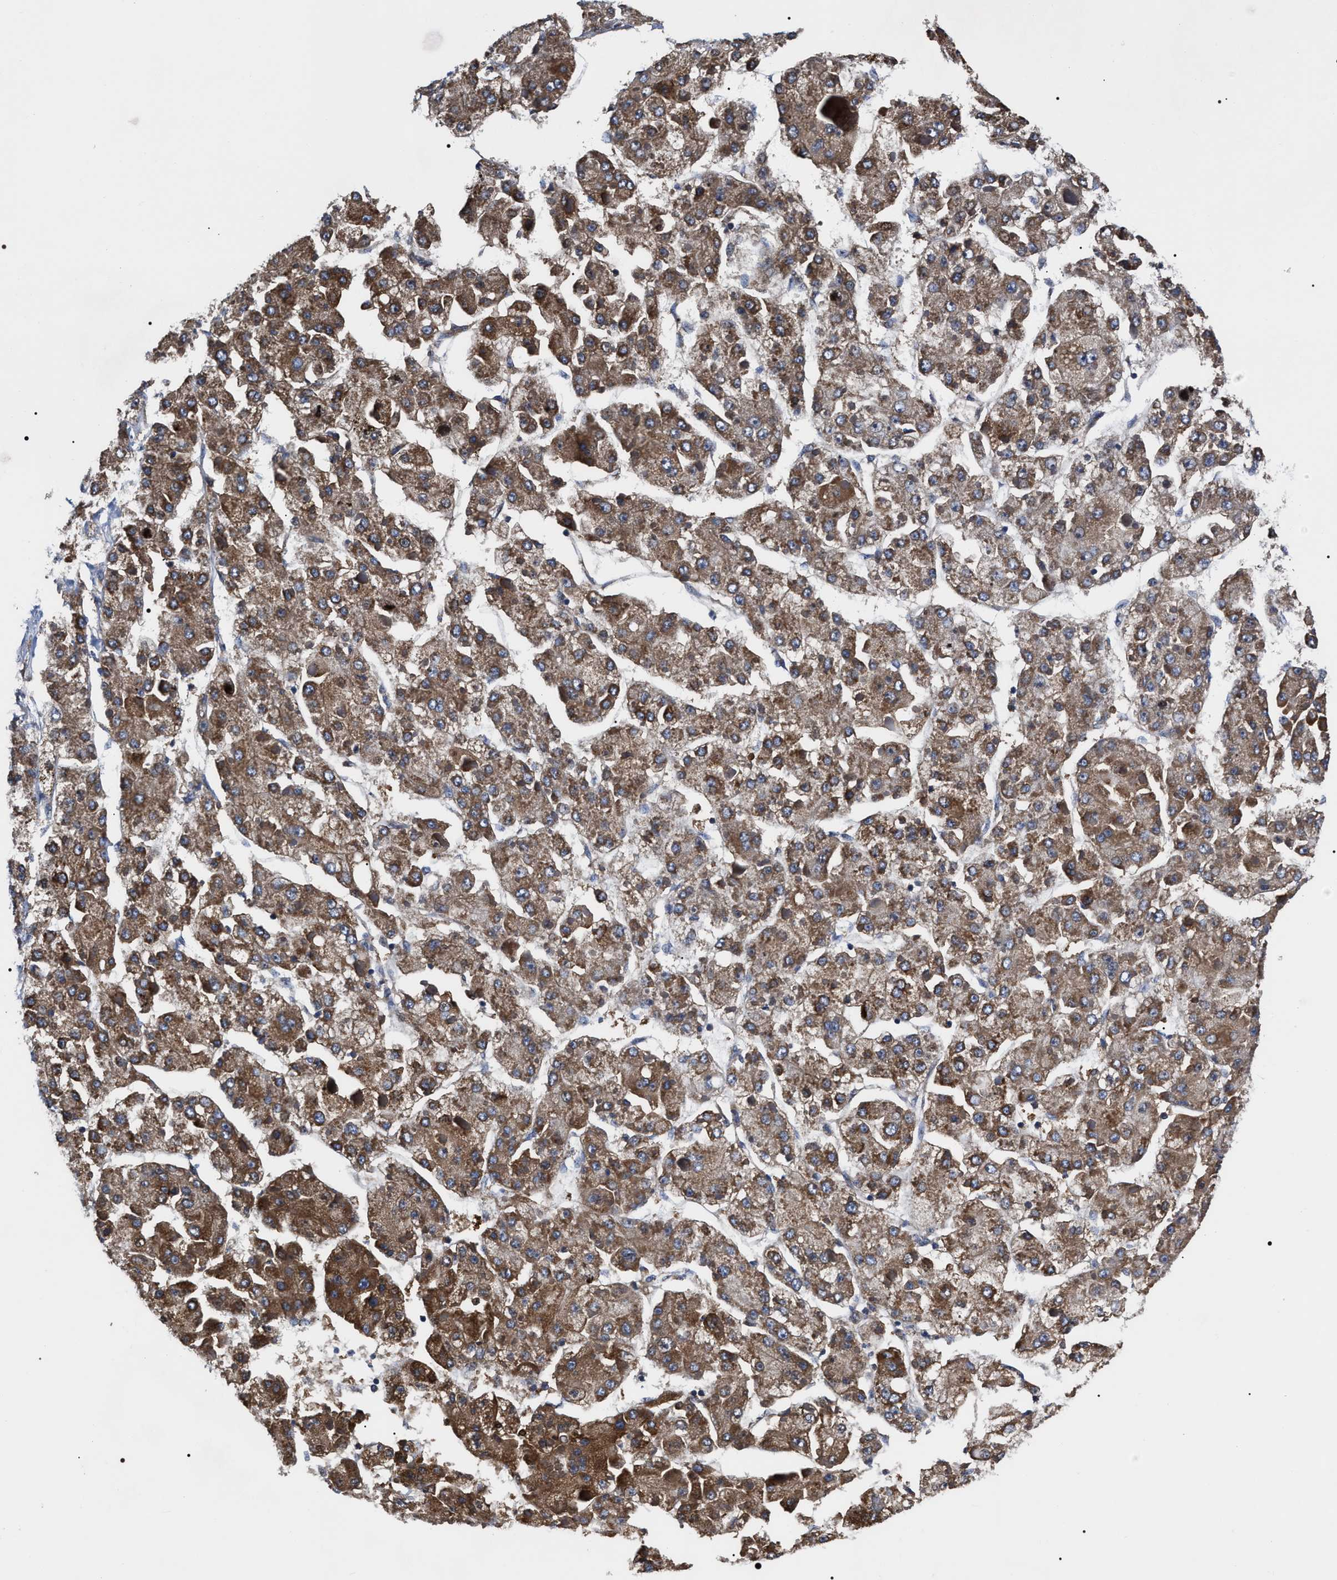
{"staining": {"intensity": "moderate", "quantity": ">75%", "location": "cytoplasmic/membranous"}, "tissue": "liver cancer", "cell_type": "Tumor cells", "image_type": "cancer", "snomed": [{"axis": "morphology", "description": "Carcinoma, Hepatocellular, NOS"}, {"axis": "topography", "description": "Liver"}], "caption": "A high-resolution histopathology image shows immunohistochemistry staining of hepatocellular carcinoma (liver), which demonstrates moderate cytoplasmic/membranous expression in approximately >75% of tumor cells. (Stains: DAB (3,3'-diaminobenzidine) in brown, nuclei in blue, Microscopy: brightfield microscopy at high magnification).", "gene": "MACC1", "patient": {"sex": "female", "age": 73}}